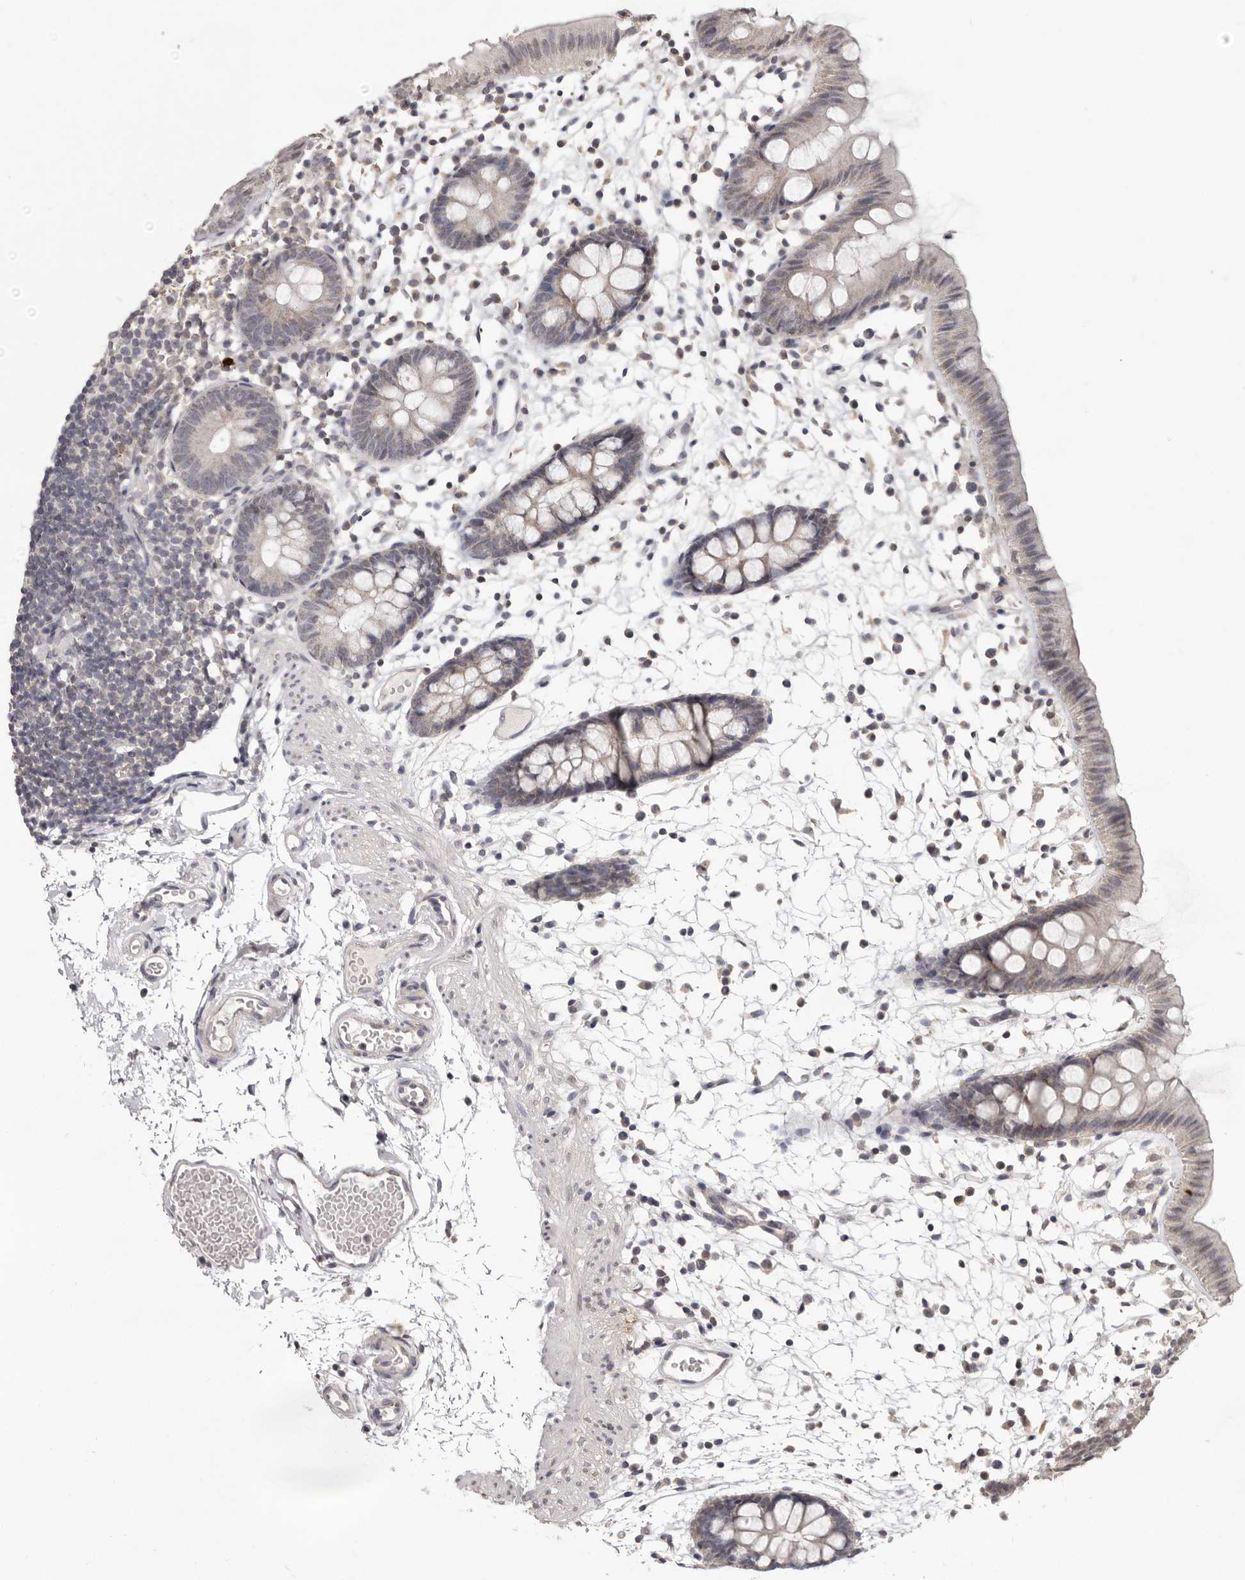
{"staining": {"intensity": "negative", "quantity": "none", "location": "none"}, "tissue": "colon", "cell_type": "Endothelial cells", "image_type": "normal", "snomed": [{"axis": "morphology", "description": "Normal tissue, NOS"}, {"axis": "topography", "description": "Colon"}], "caption": "IHC histopathology image of unremarkable colon: colon stained with DAB shows no significant protein staining in endothelial cells.", "gene": "LINGO2", "patient": {"sex": "male", "age": 56}}